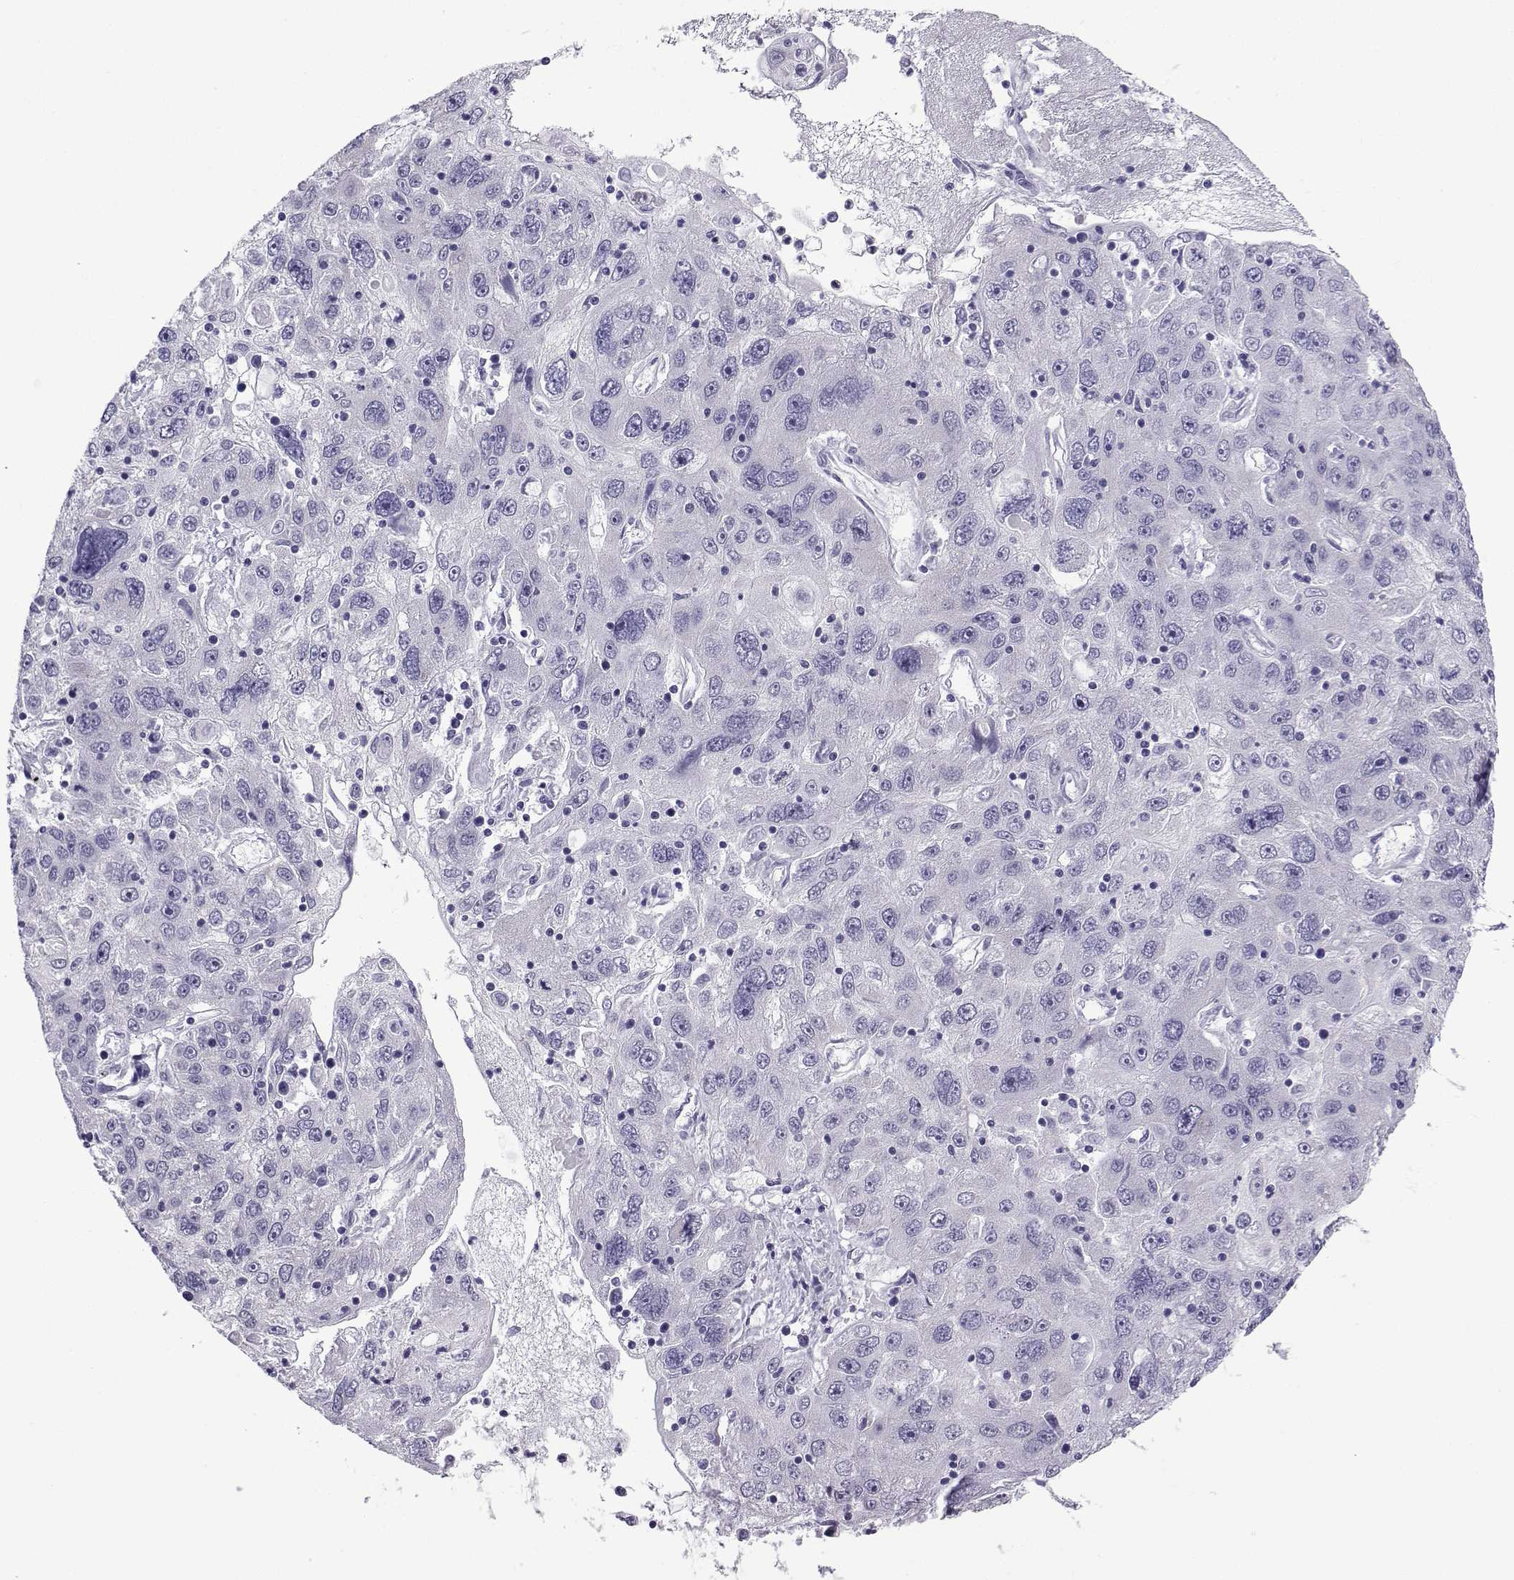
{"staining": {"intensity": "negative", "quantity": "none", "location": "none"}, "tissue": "stomach cancer", "cell_type": "Tumor cells", "image_type": "cancer", "snomed": [{"axis": "morphology", "description": "Adenocarcinoma, NOS"}, {"axis": "topography", "description": "Stomach"}], "caption": "Tumor cells show no significant protein expression in stomach adenocarcinoma. (DAB immunohistochemistry visualized using brightfield microscopy, high magnification).", "gene": "ACRBP", "patient": {"sex": "male", "age": 56}}